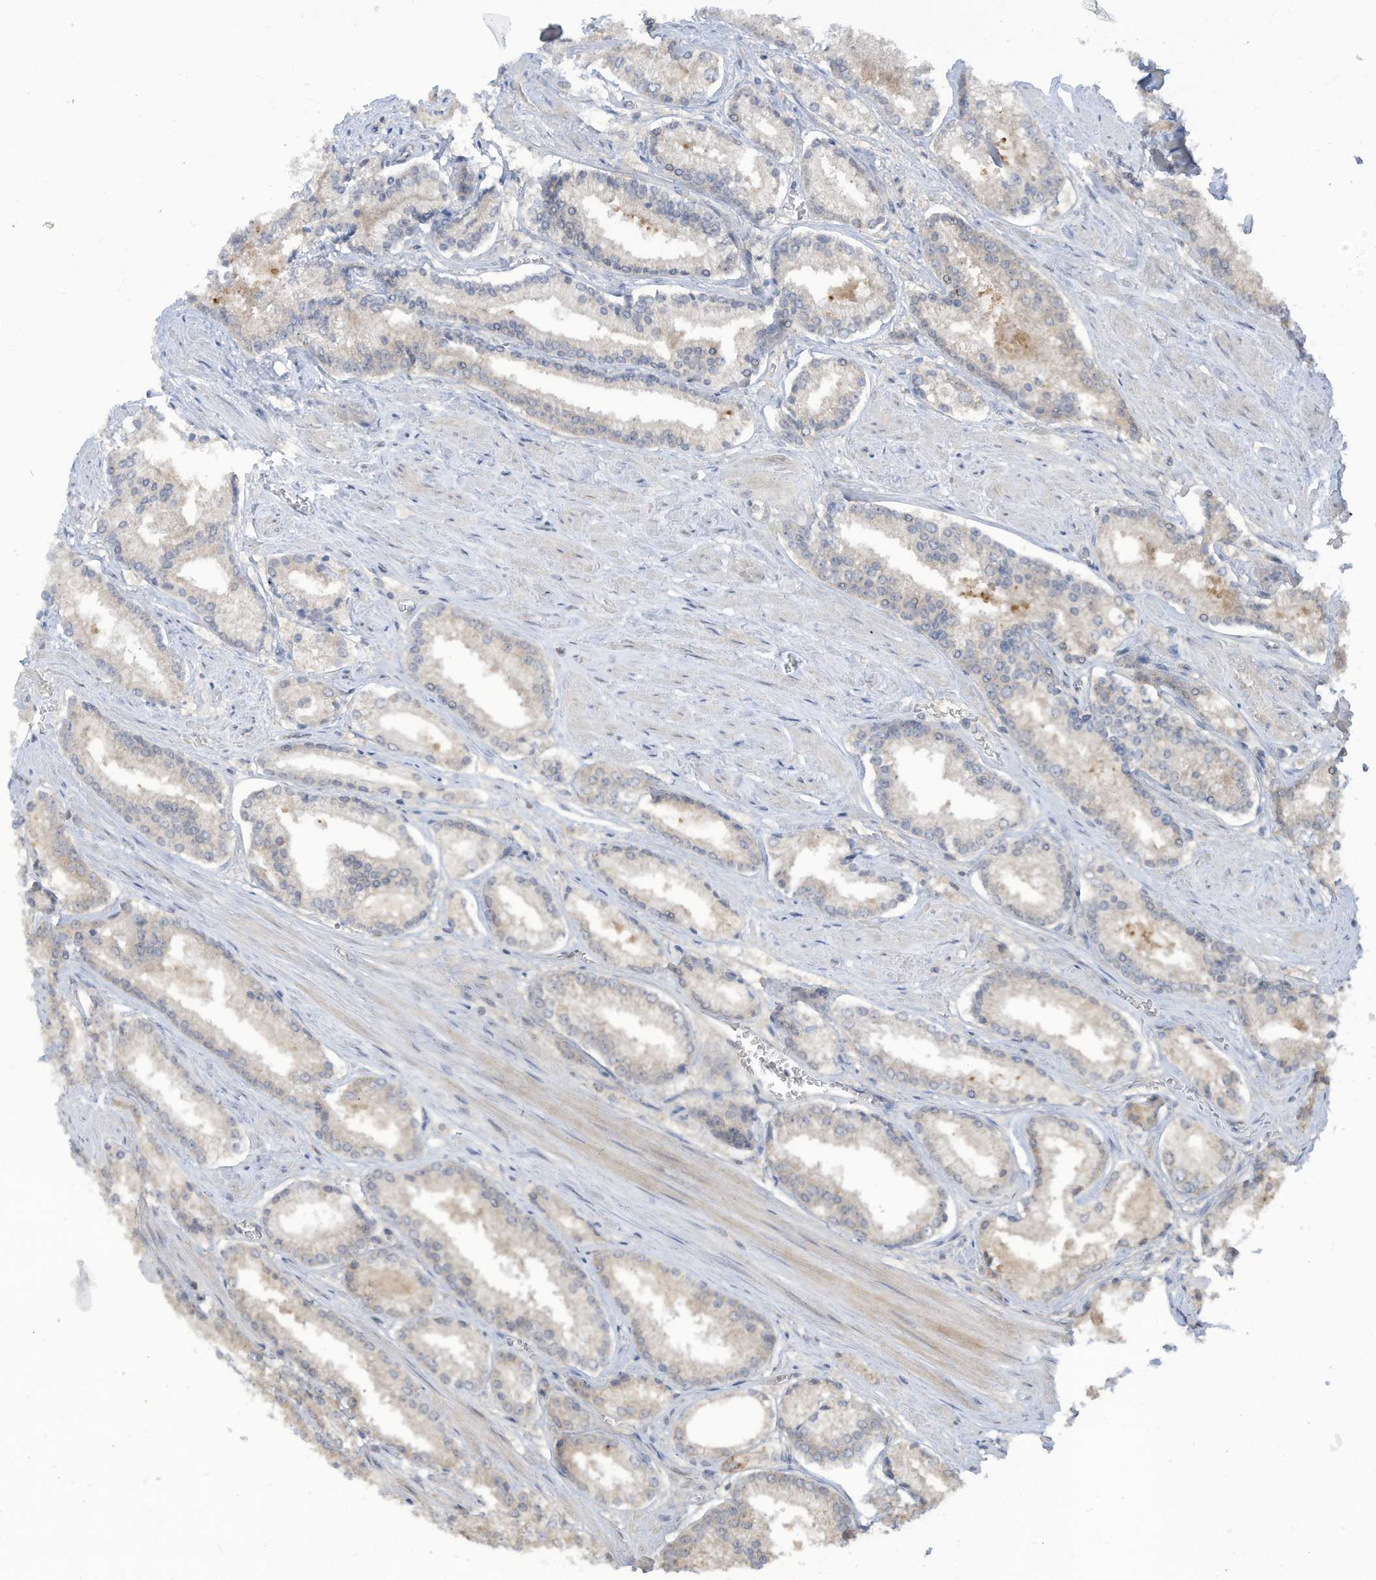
{"staining": {"intensity": "negative", "quantity": "none", "location": "none"}, "tissue": "prostate cancer", "cell_type": "Tumor cells", "image_type": "cancer", "snomed": [{"axis": "morphology", "description": "Adenocarcinoma, Low grade"}, {"axis": "topography", "description": "Prostate"}], "caption": "Tumor cells show no significant protein positivity in prostate cancer (low-grade adenocarcinoma).", "gene": "LRRN2", "patient": {"sex": "male", "age": 54}}